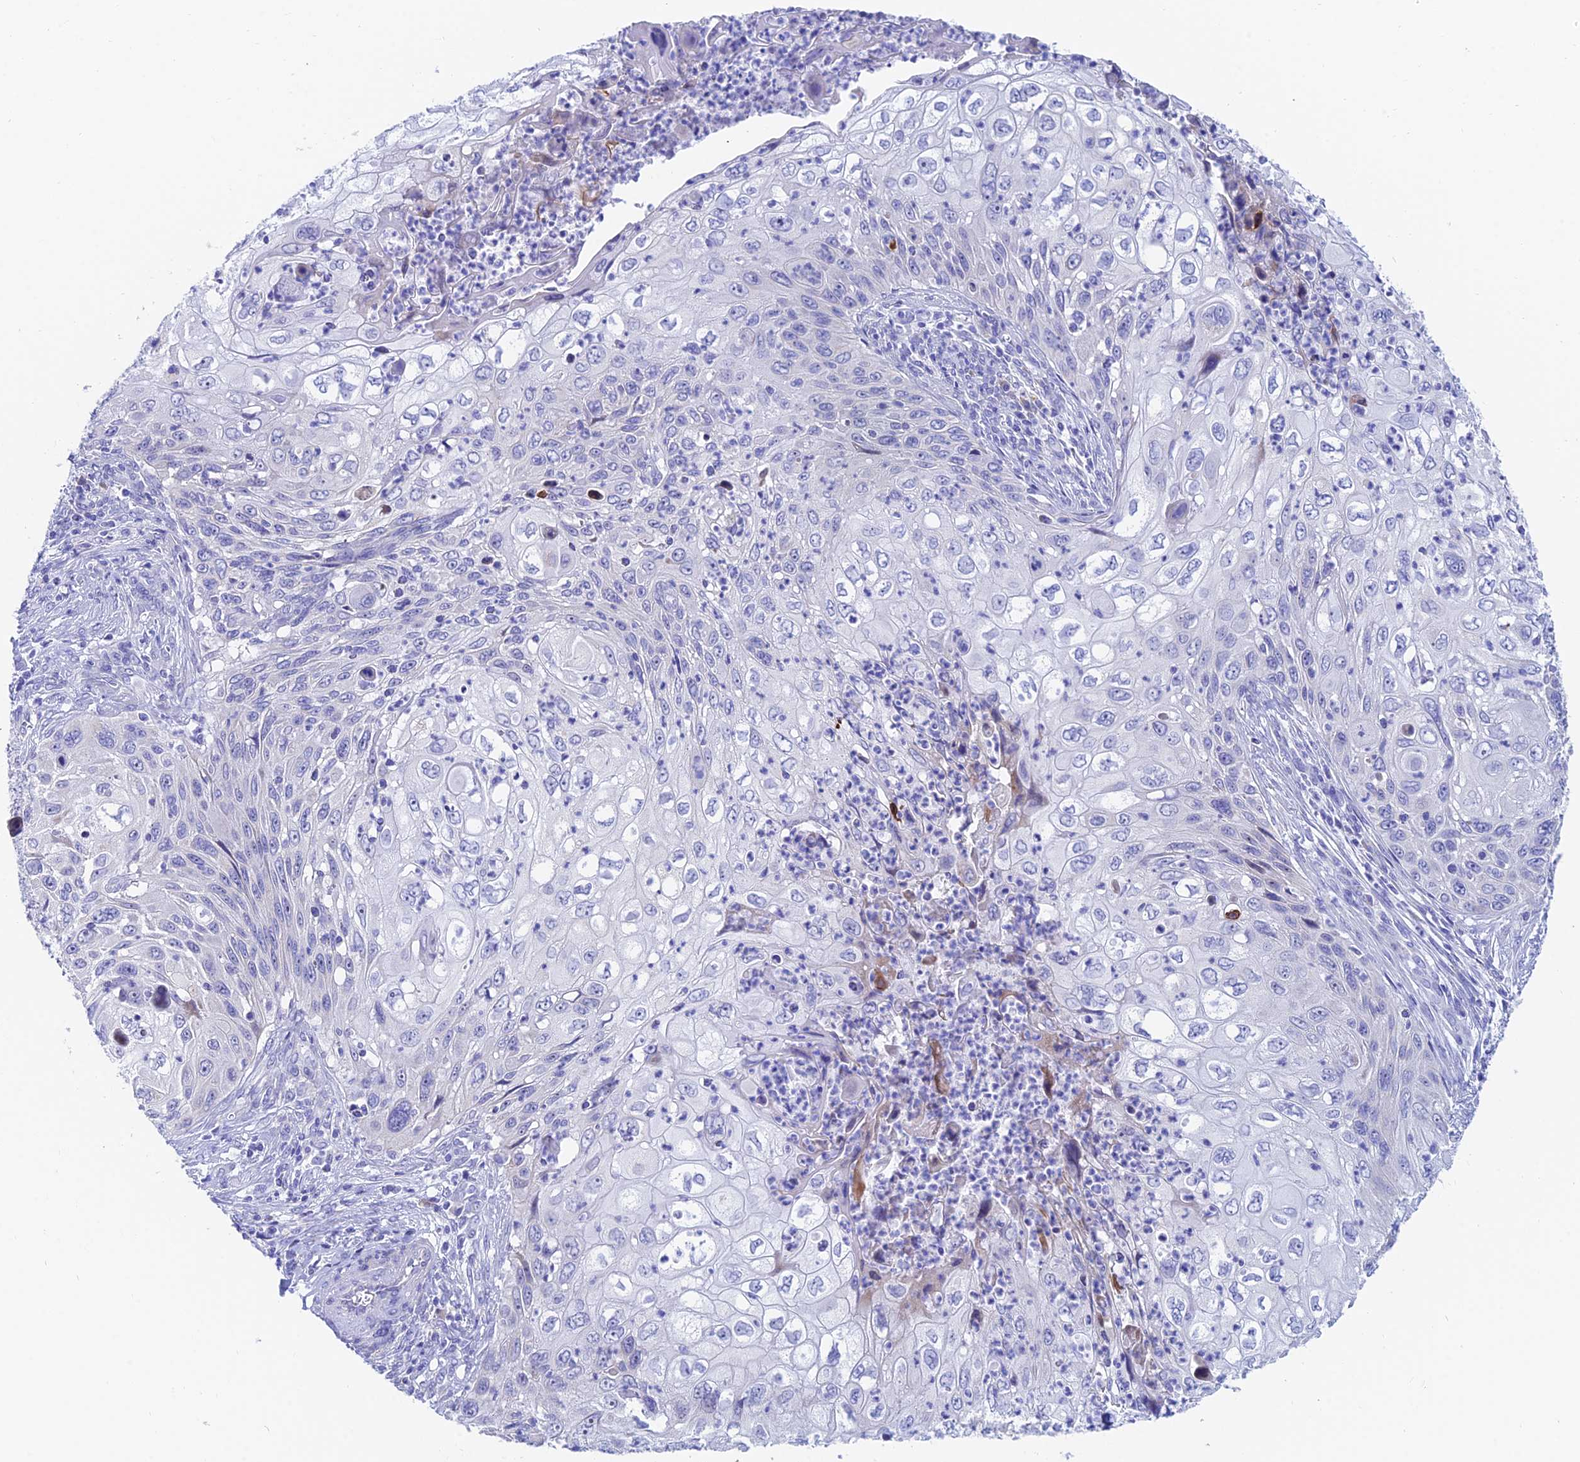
{"staining": {"intensity": "negative", "quantity": "none", "location": "none"}, "tissue": "cervical cancer", "cell_type": "Tumor cells", "image_type": "cancer", "snomed": [{"axis": "morphology", "description": "Squamous cell carcinoma, NOS"}, {"axis": "topography", "description": "Cervix"}], "caption": "Immunohistochemistry (IHC) photomicrograph of neoplastic tissue: human cervical cancer (squamous cell carcinoma) stained with DAB demonstrates no significant protein expression in tumor cells.", "gene": "CEP41", "patient": {"sex": "female", "age": 70}}